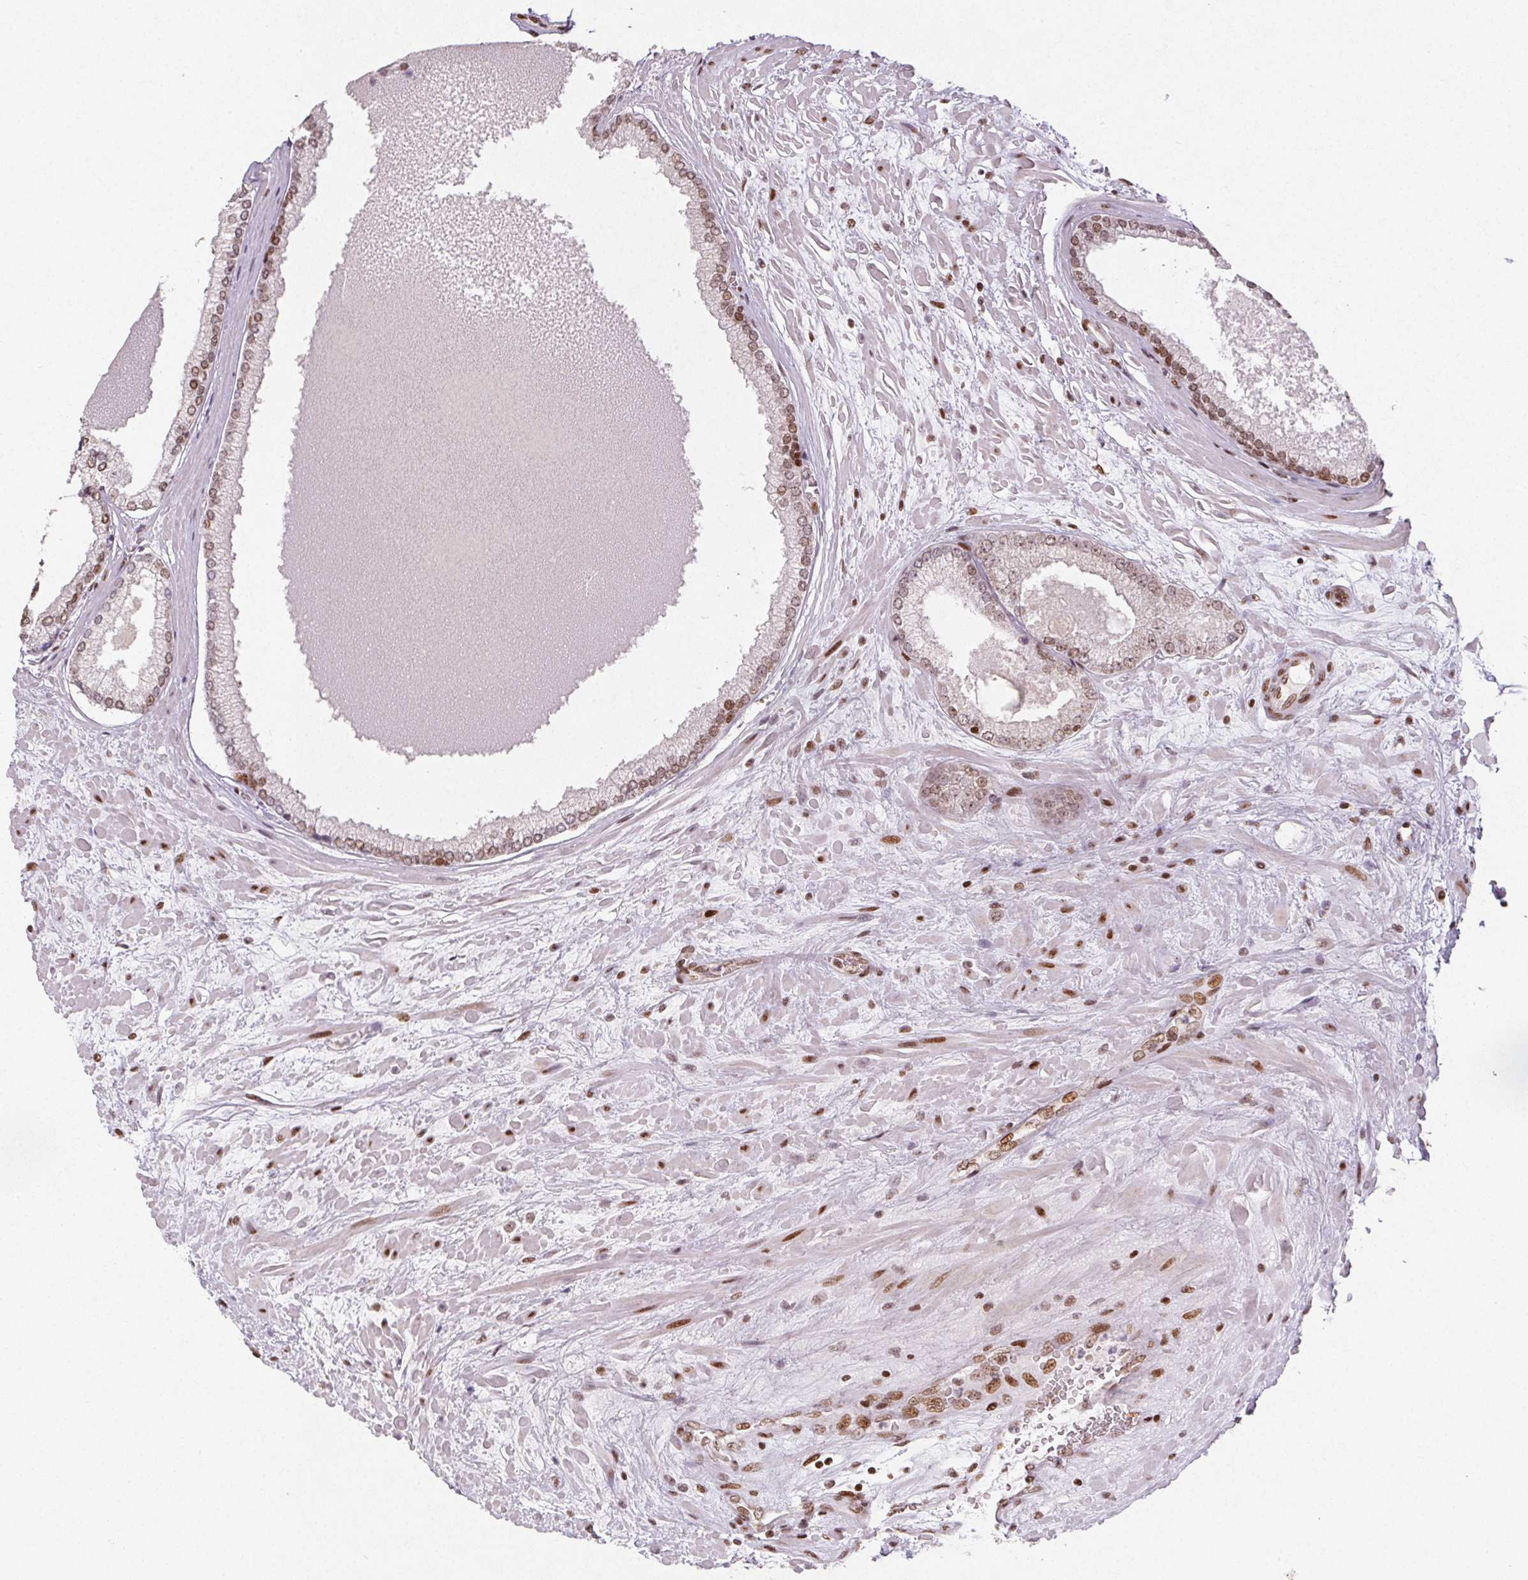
{"staining": {"intensity": "moderate", "quantity": "25%-75%", "location": "nuclear"}, "tissue": "prostate cancer", "cell_type": "Tumor cells", "image_type": "cancer", "snomed": [{"axis": "morphology", "description": "Adenocarcinoma, High grade"}, {"axis": "topography", "description": "Prostate"}], "caption": "Protein staining exhibits moderate nuclear positivity in approximately 25%-75% of tumor cells in adenocarcinoma (high-grade) (prostate).", "gene": "KMT2A", "patient": {"sex": "male", "age": 73}}